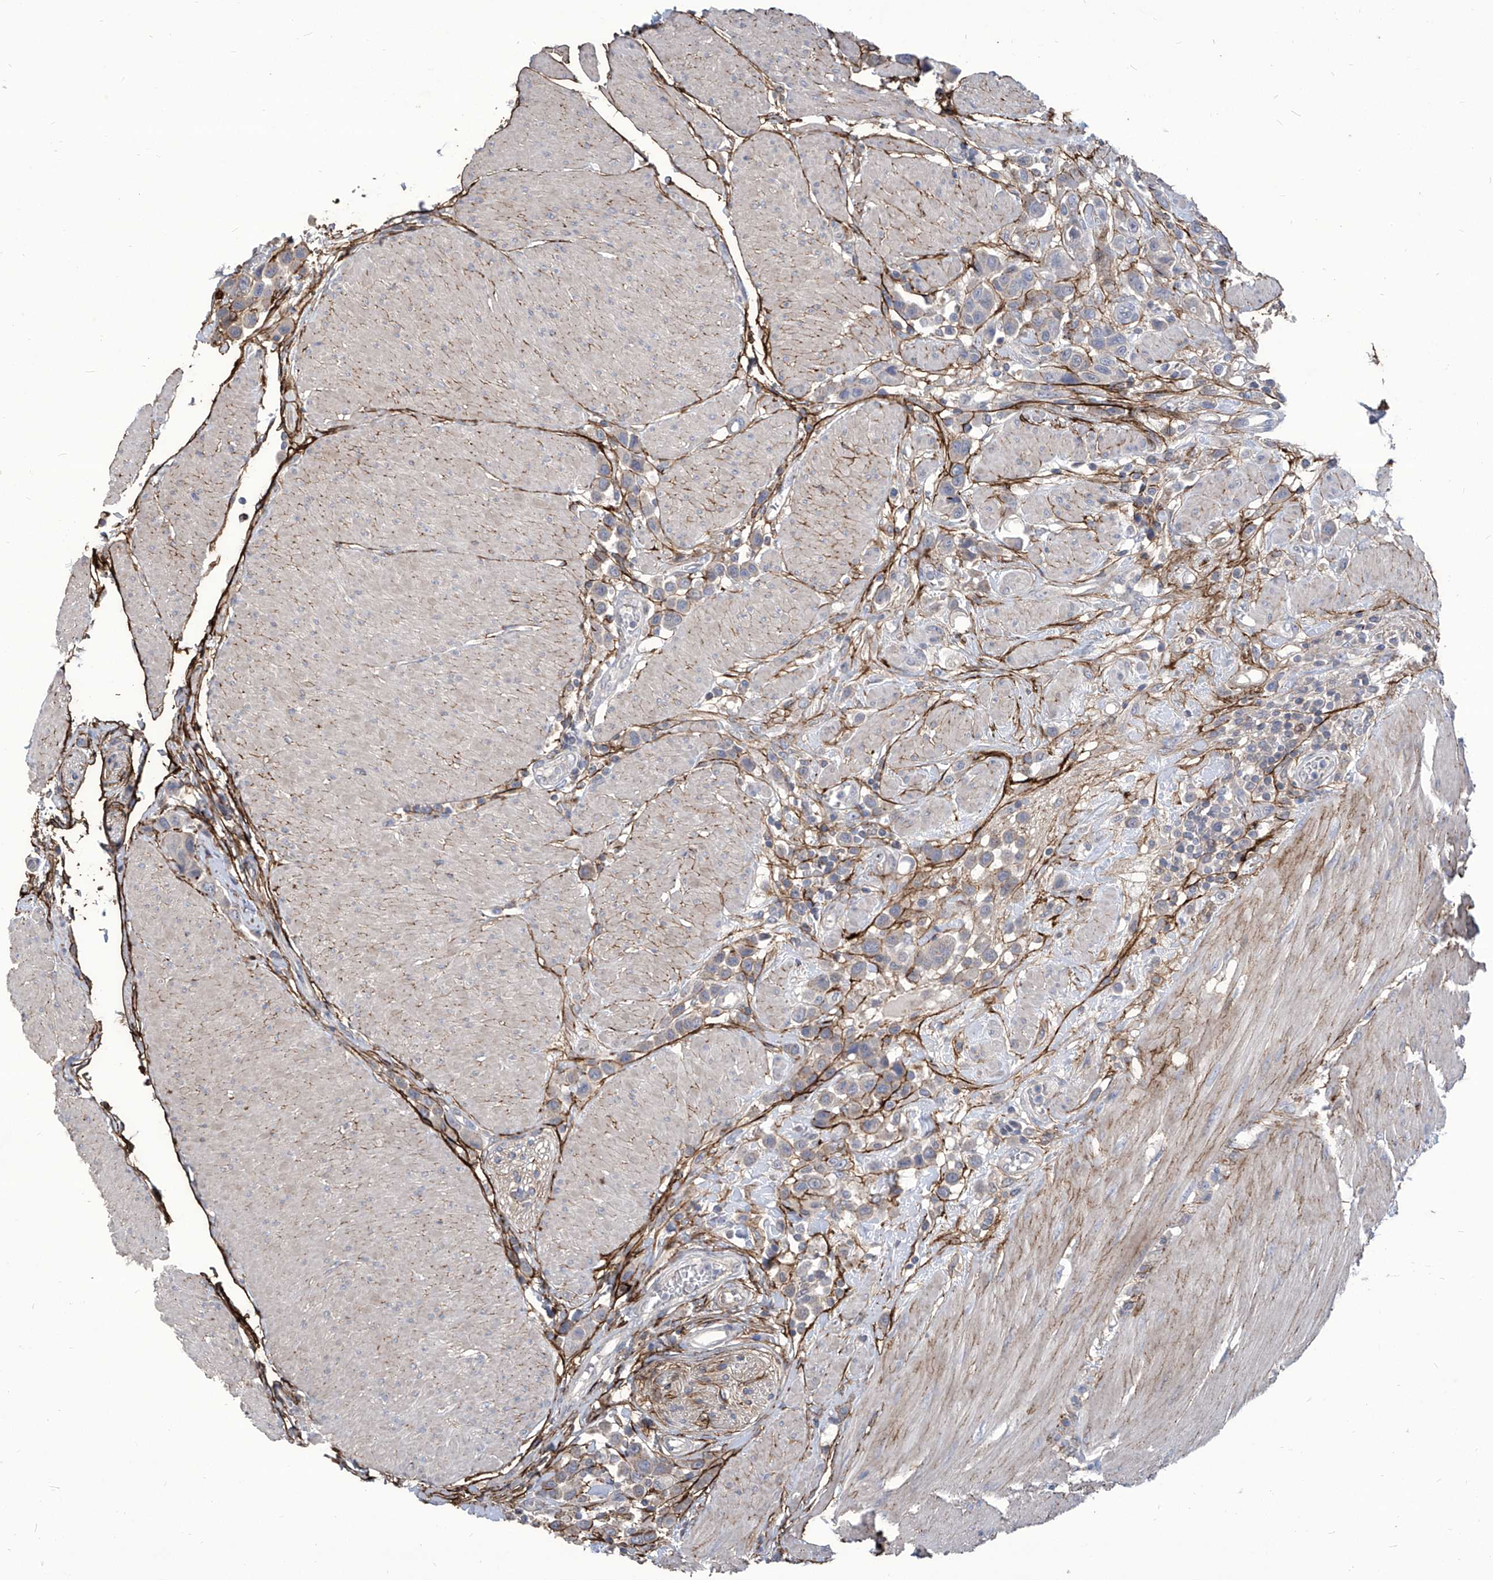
{"staining": {"intensity": "negative", "quantity": "none", "location": "none"}, "tissue": "urothelial cancer", "cell_type": "Tumor cells", "image_type": "cancer", "snomed": [{"axis": "morphology", "description": "Urothelial carcinoma, High grade"}, {"axis": "topography", "description": "Urinary bladder"}], "caption": "The immunohistochemistry (IHC) image has no significant positivity in tumor cells of high-grade urothelial carcinoma tissue.", "gene": "TXNIP", "patient": {"sex": "male", "age": 50}}